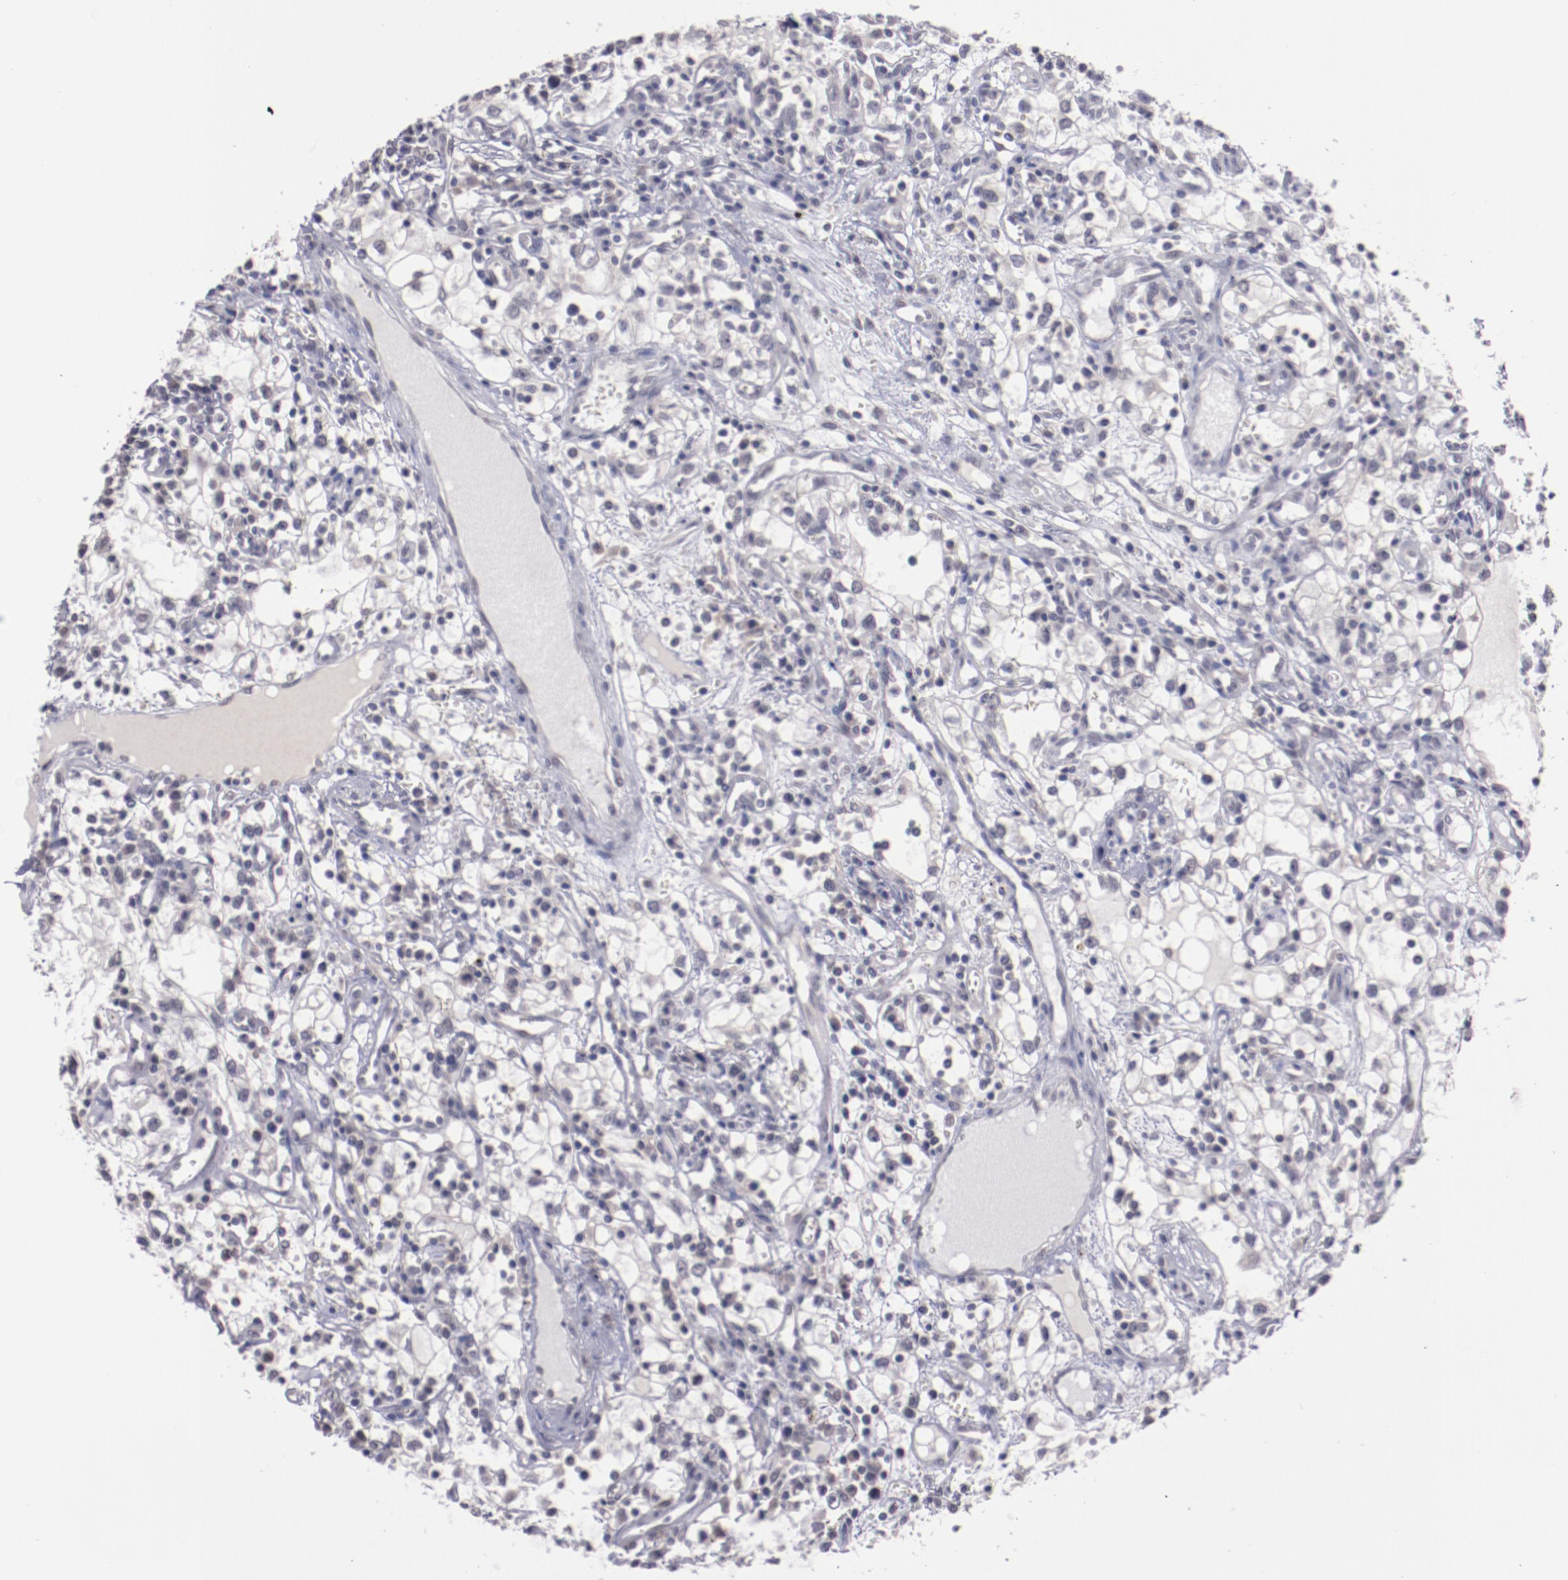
{"staining": {"intensity": "negative", "quantity": "none", "location": "none"}, "tissue": "renal cancer", "cell_type": "Tumor cells", "image_type": "cancer", "snomed": [{"axis": "morphology", "description": "Adenocarcinoma, NOS"}, {"axis": "topography", "description": "Kidney"}], "caption": "A high-resolution histopathology image shows immunohistochemistry staining of adenocarcinoma (renal), which exhibits no significant positivity in tumor cells.", "gene": "NRXN3", "patient": {"sex": "male", "age": 82}}